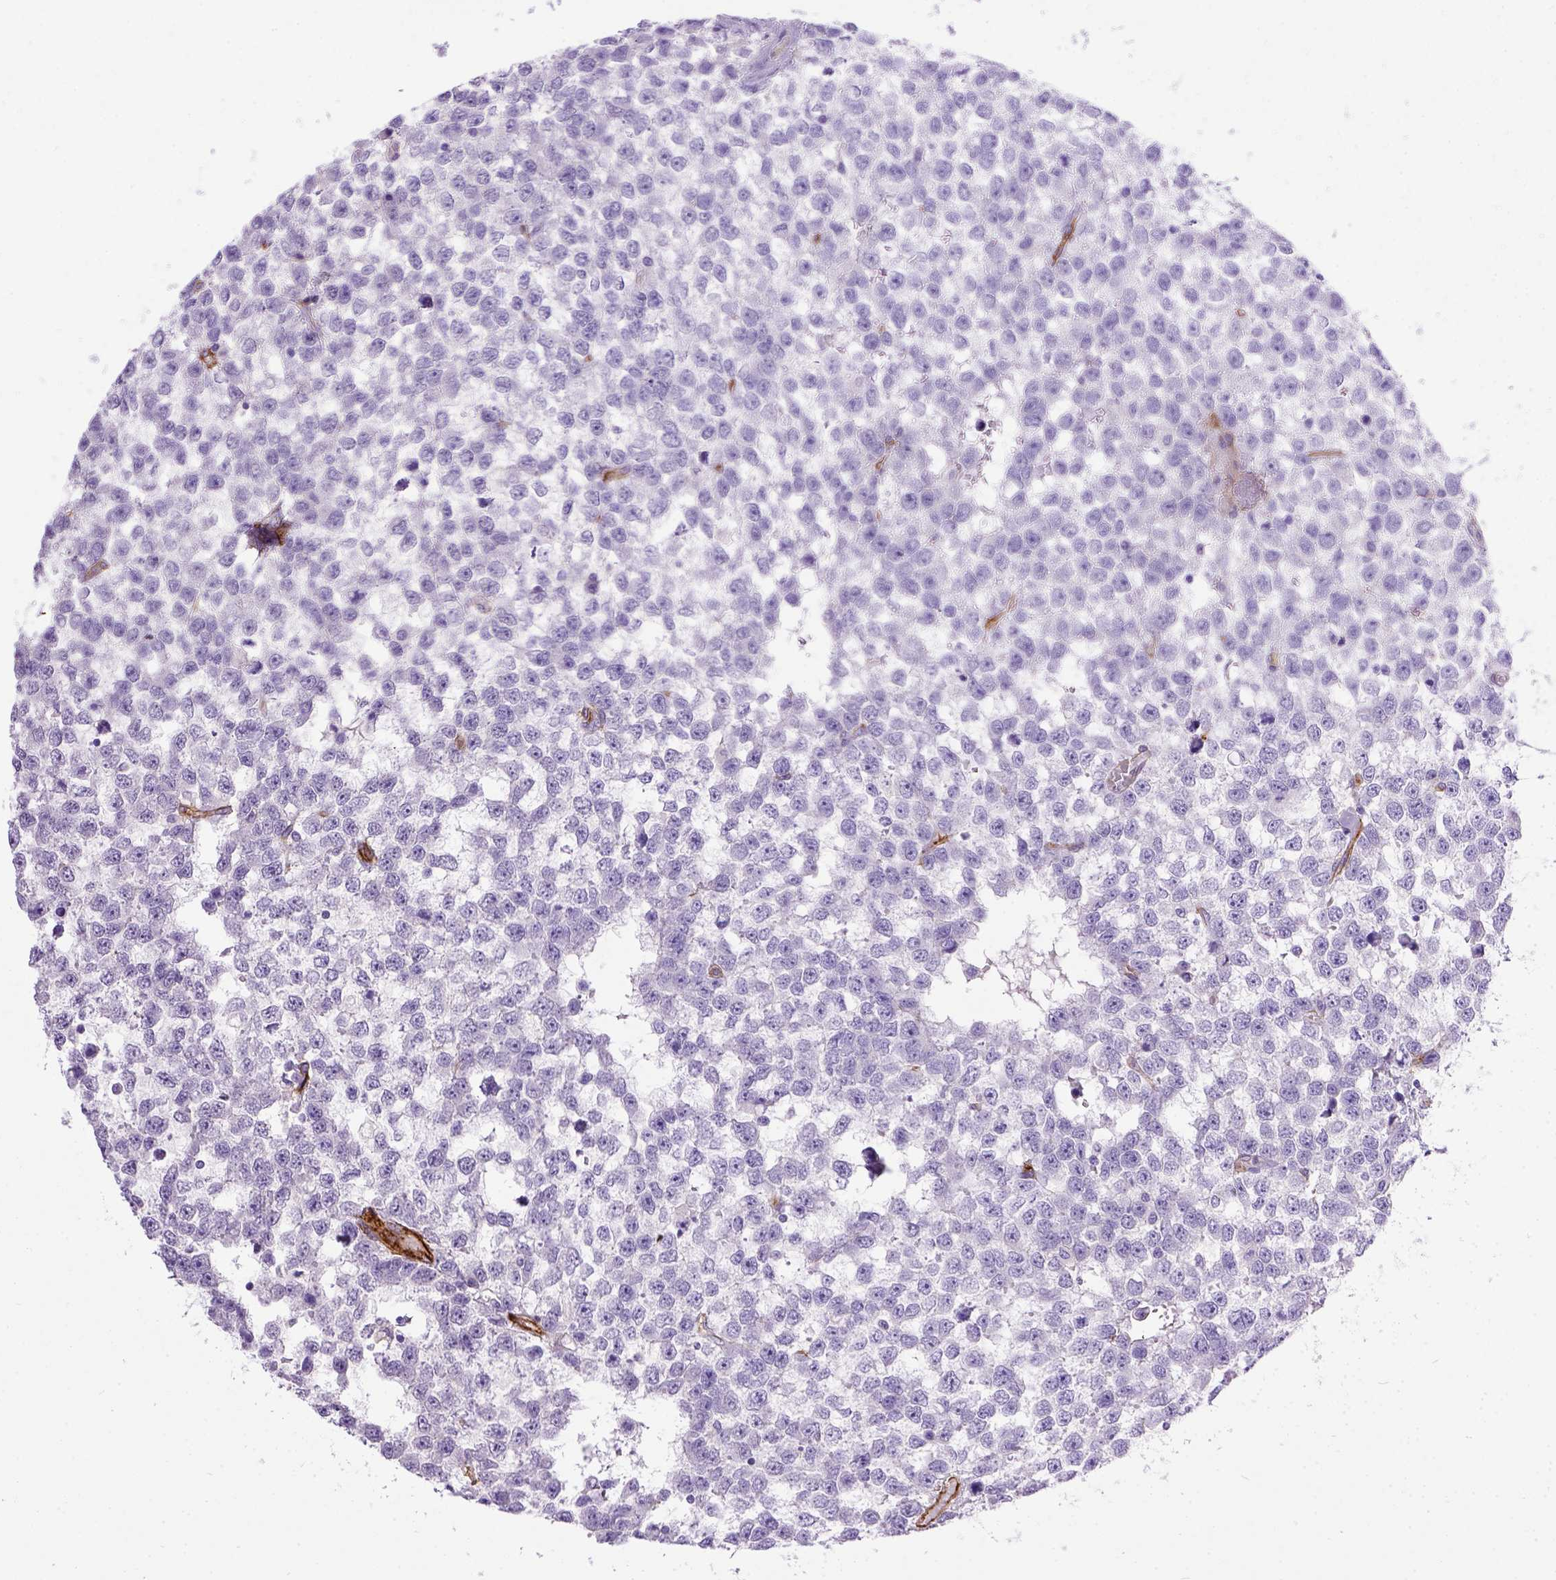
{"staining": {"intensity": "negative", "quantity": "none", "location": "none"}, "tissue": "testis cancer", "cell_type": "Tumor cells", "image_type": "cancer", "snomed": [{"axis": "morphology", "description": "Normal tissue, NOS"}, {"axis": "morphology", "description": "Seminoma, NOS"}, {"axis": "topography", "description": "Testis"}, {"axis": "topography", "description": "Epididymis"}], "caption": "Testis seminoma was stained to show a protein in brown. There is no significant staining in tumor cells.", "gene": "ENG", "patient": {"sex": "male", "age": 34}}